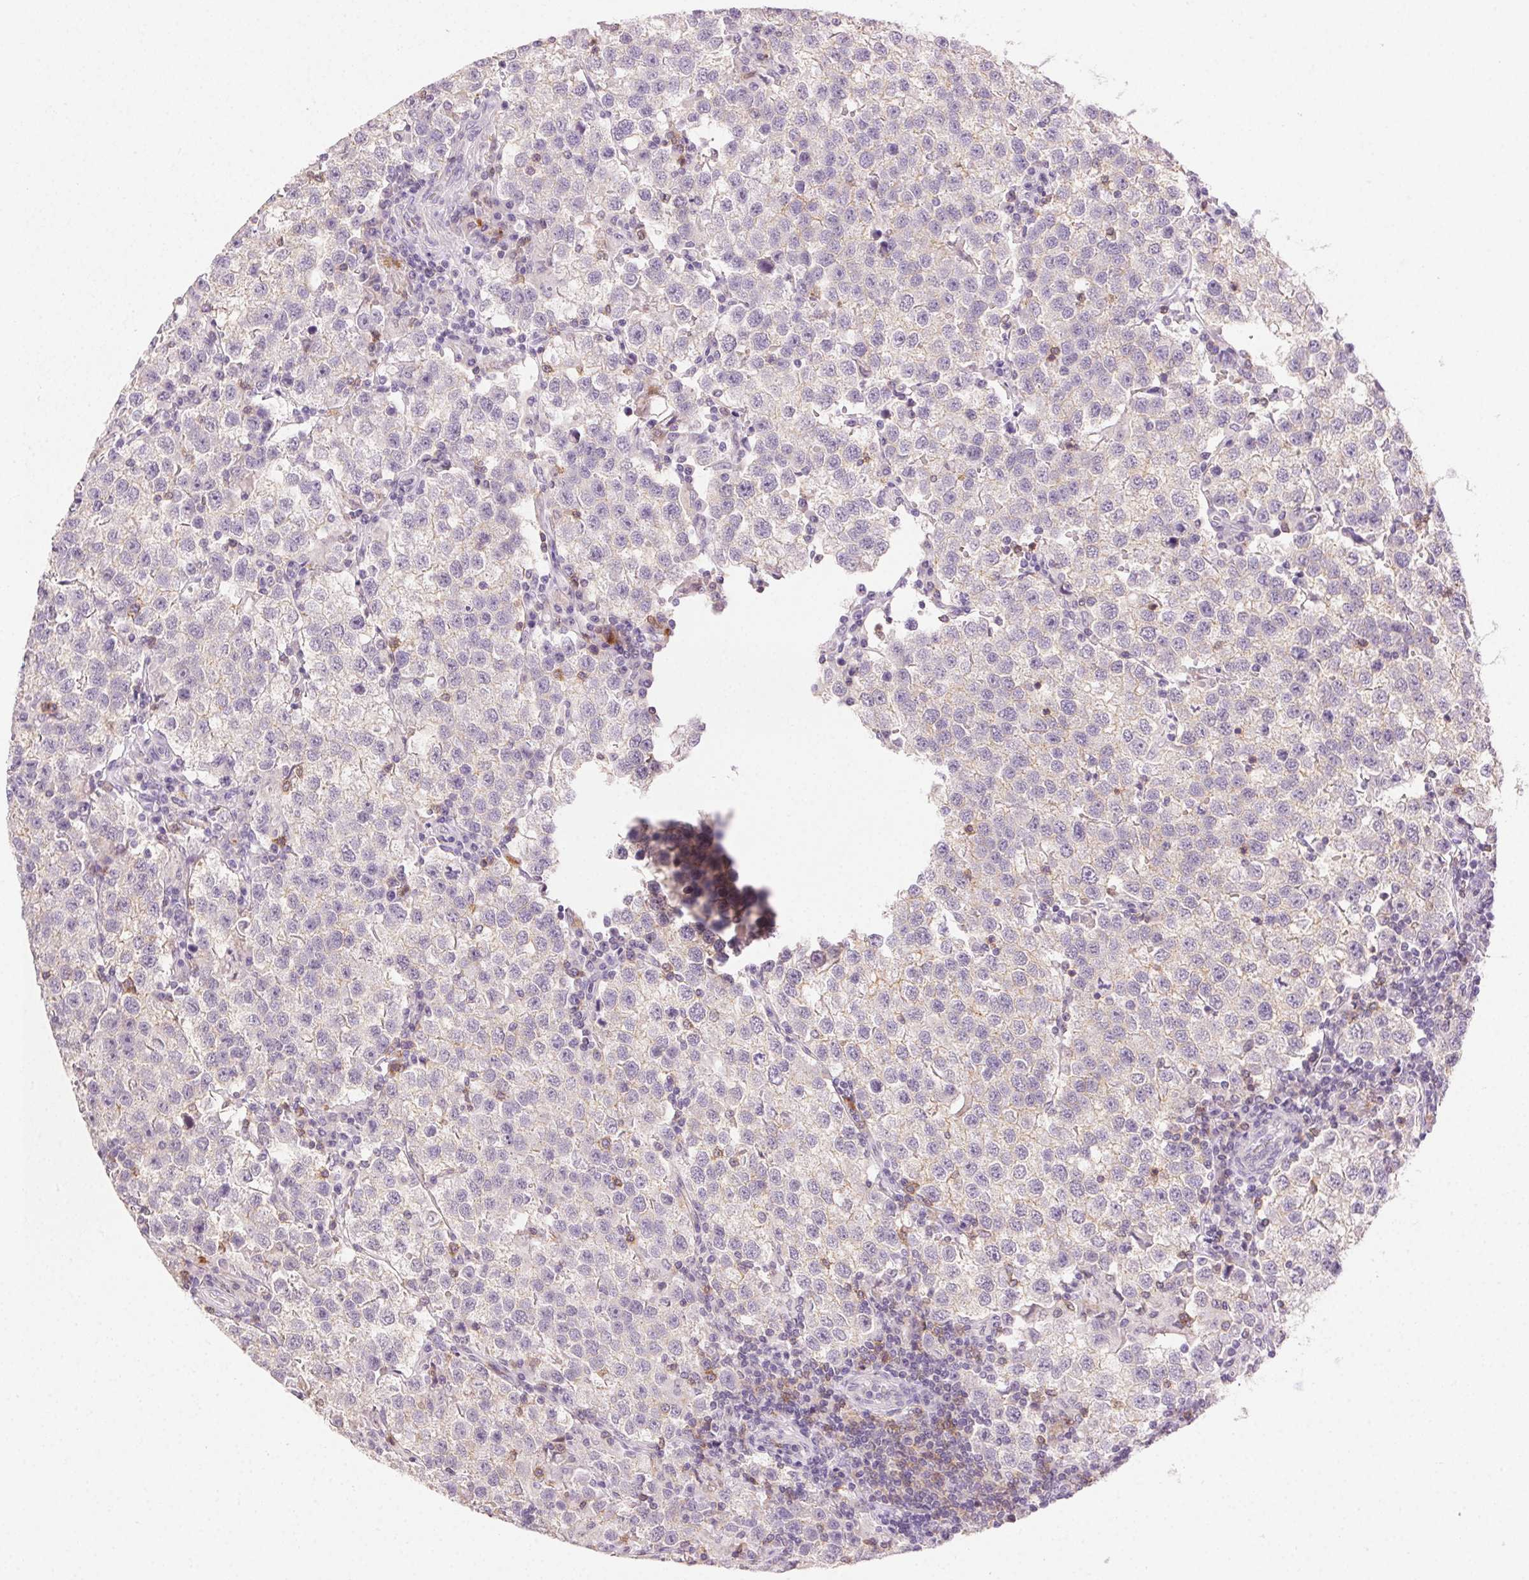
{"staining": {"intensity": "negative", "quantity": "none", "location": "none"}, "tissue": "testis cancer", "cell_type": "Tumor cells", "image_type": "cancer", "snomed": [{"axis": "morphology", "description": "Seminoma, NOS"}, {"axis": "topography", "description": "Testis"}], "caption": "This is an immunohistochemistry micrograph of human seminoma (testis). There is no positivity in tumor cells.", "gene": "AKAP5", "patient": {"sex": "male", "age": 37}}